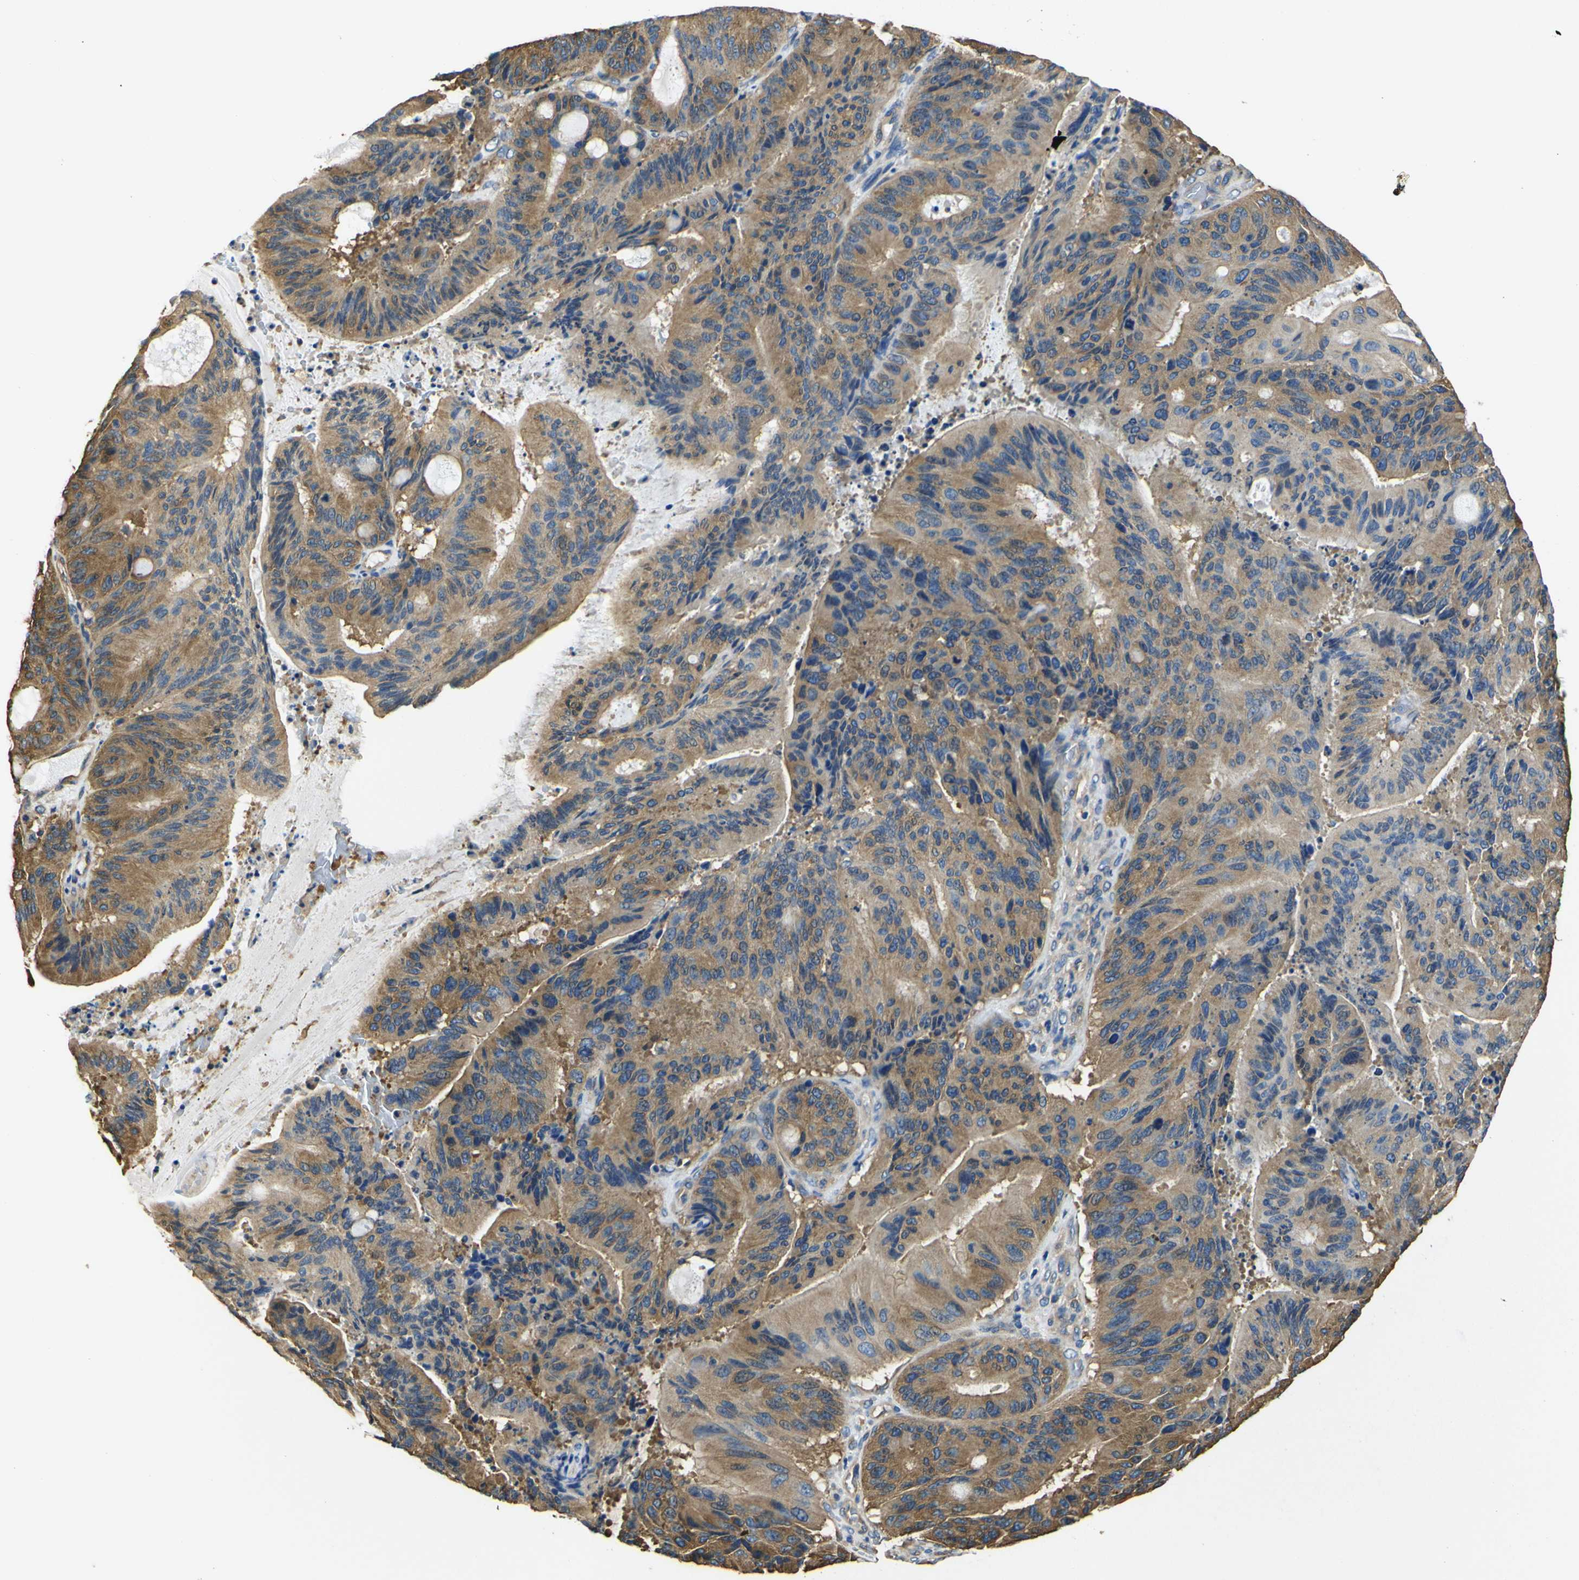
{"staining": {"intensity": "moderate", "quantity": ">75%", "location": "cytoplasmic/membranous"}, "tissue": "liver cancer", "cell_type": "Tumor cells", "image_type": "cancer", "snomed": [{"axis": "morphology", "description": "Cholangiocarcinoma"}, {"axis": "topography", "description": "Liver"}], "caption": "Tumor cells demonstrate medium levels of moderate cytoplasmic/membranous positivity in approximately >75% of cells in human liver cancer. The protein is stained brown, and the nuclei are stained in blue (DAB (3,3'-diaminobenzidine) IHC with brightfield microscopy, high magnification).", "gene": "TUBB", "patient": {"sex": "female", "age": 73}}